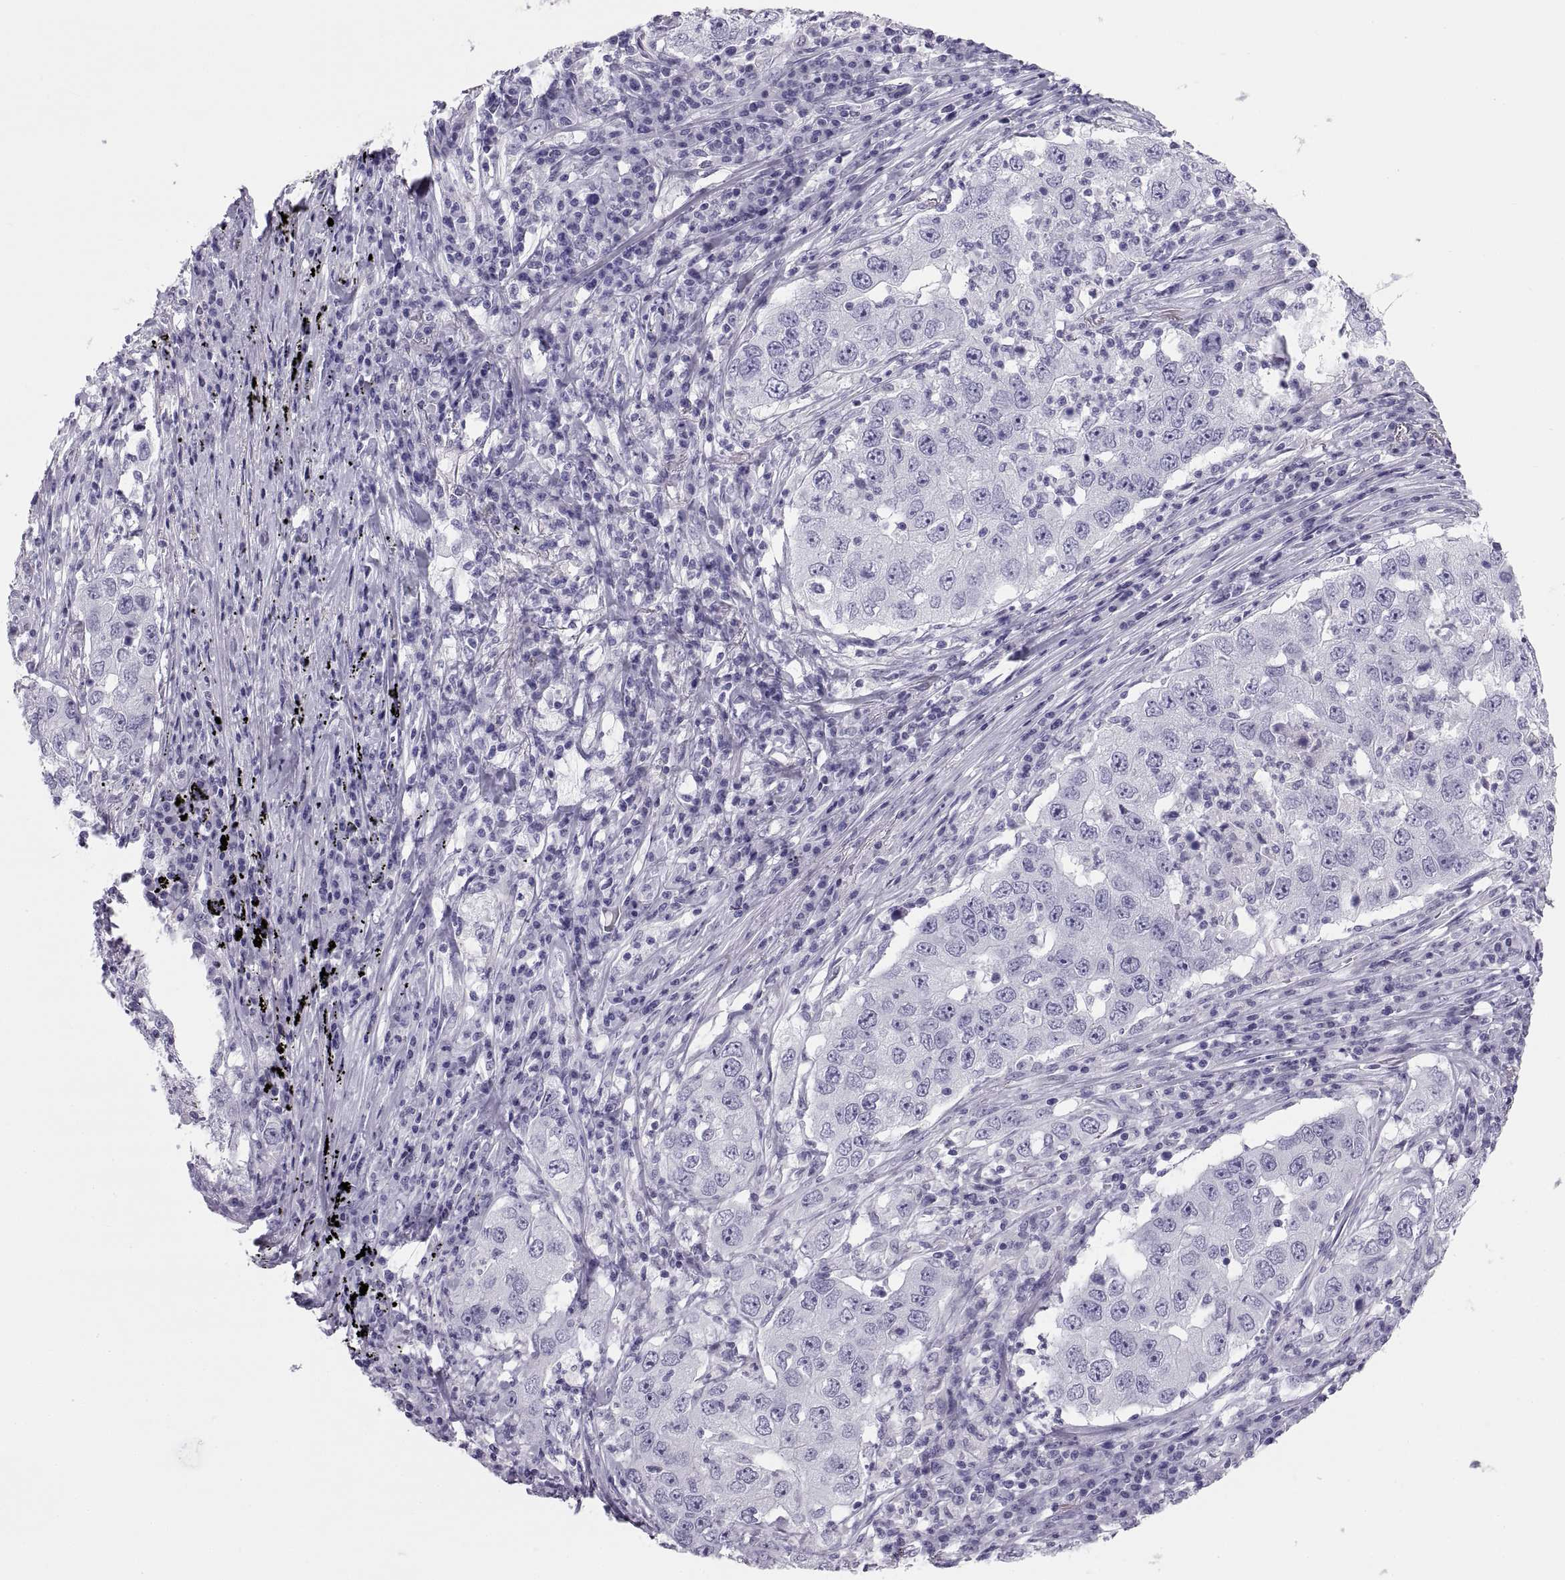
{"staining": {"intensity": "negative", "quantity": "none", "location": "none"}, "tissue": "lung cancer", "cell_type": "Tumor cells", "image_type": "cancer", "snomed": [{"axis": "morphology", "description": "Adenocarcinoma, NOS"}, {"axis": "topography", "description": "Lung"}], "caption": "DAB immunohistochemical staining of human lung adenocarcinoma reveals no significant staining in tumor cells.", "gene": "PAX2", "patient": {"sex": "male", "age": 73}}